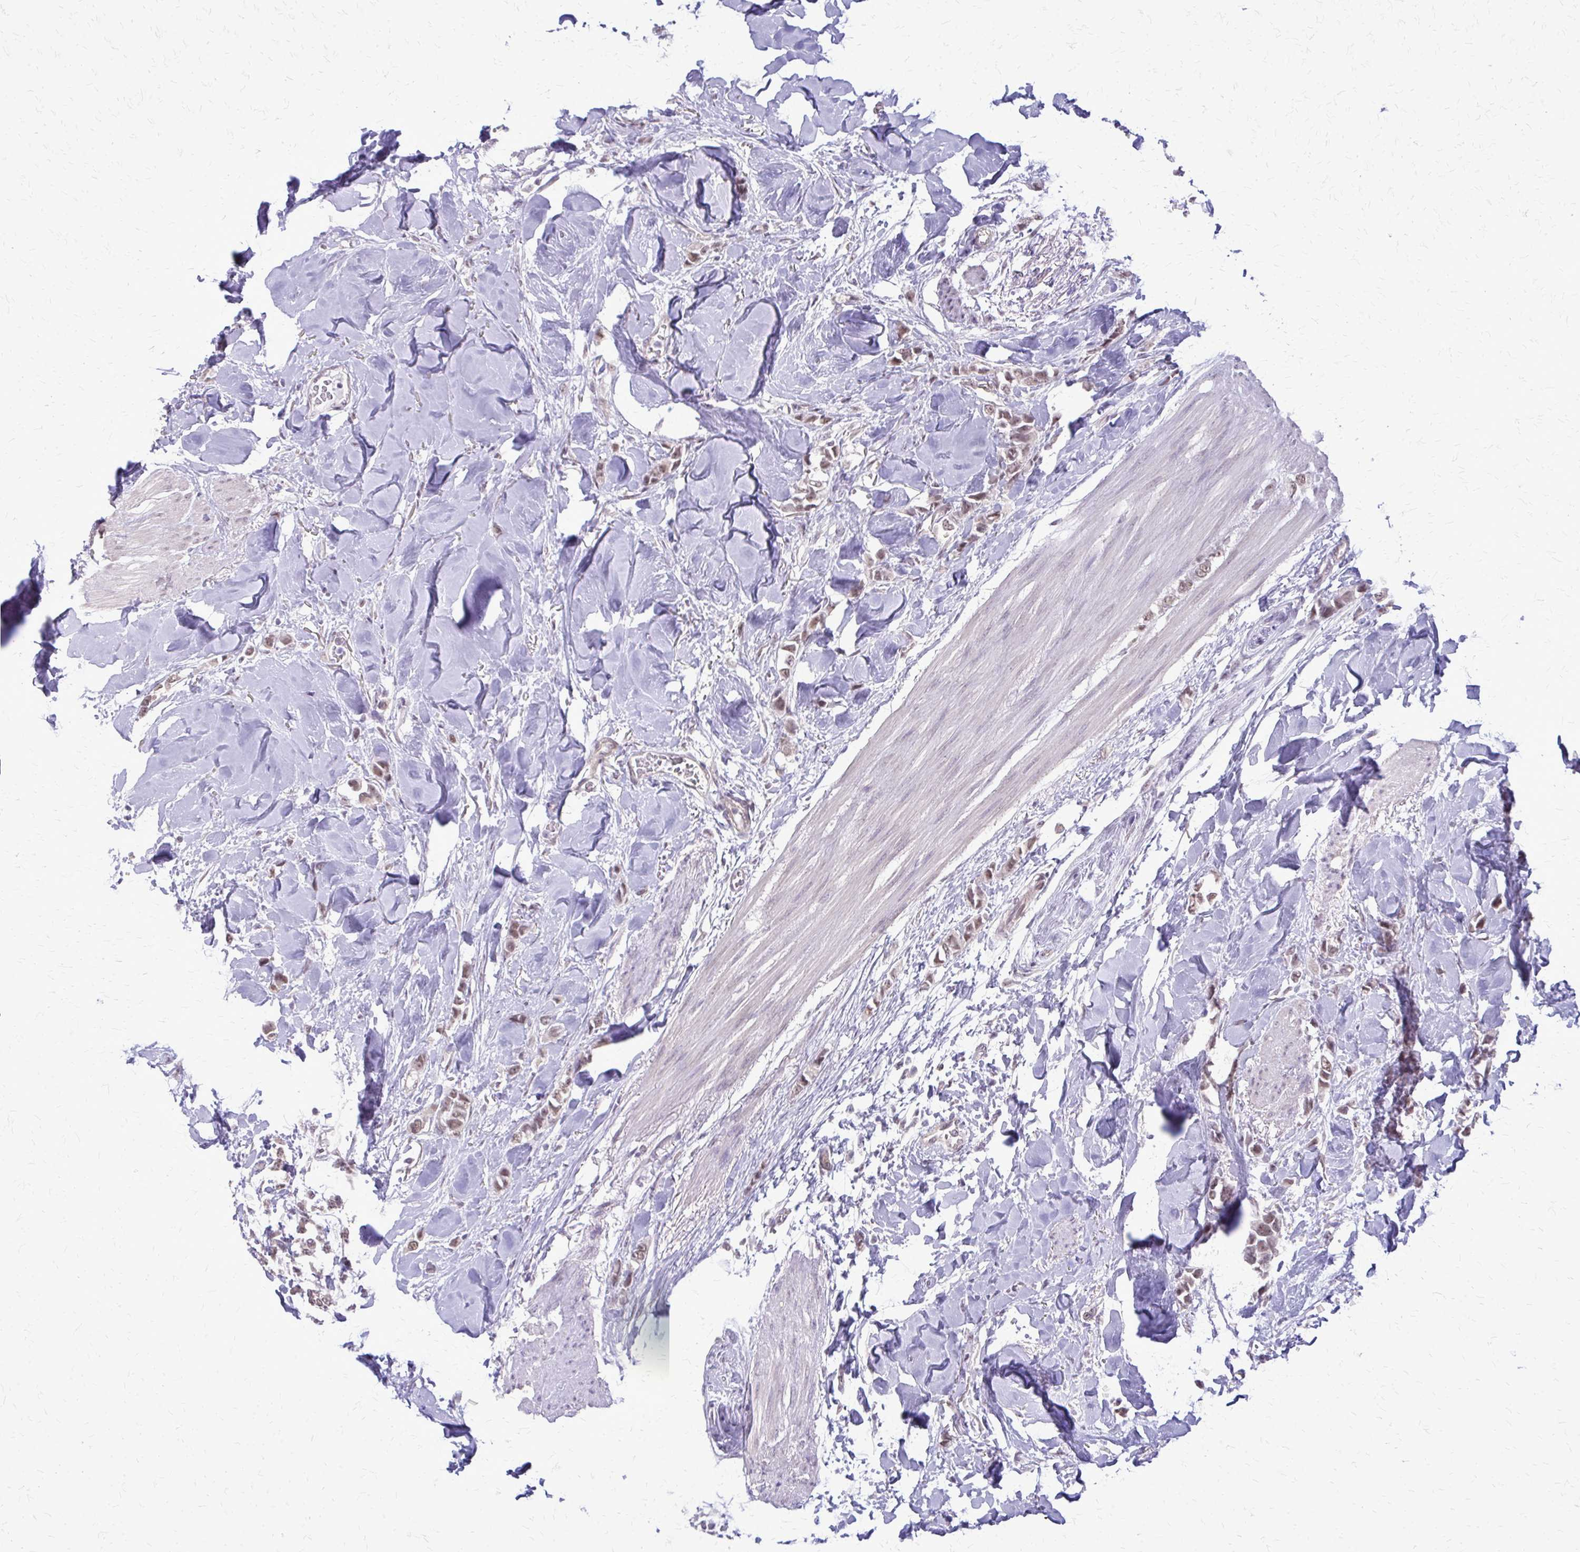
{"staining": {"intensity": "weak", "quantity": ">75%", "location": "nuclear"}, "tissue": "breast cancer", "cell_type": "Tumor cells", "image_type": "cancer", "snomed": [{"axis": "morphology", "description": "Lobular carcinoma"}, {"axis": "topography", "description": "Breast"}], "caption": "A brown stain labels weak nuclear staining of a protein in breast cancer (lobular carcinoma) tumor cells. (brown staining indicates protein expression, while blue staining denotes nuclei).", "gene": "PLCB1", "patient": {"sex": "female", "age": 91}}